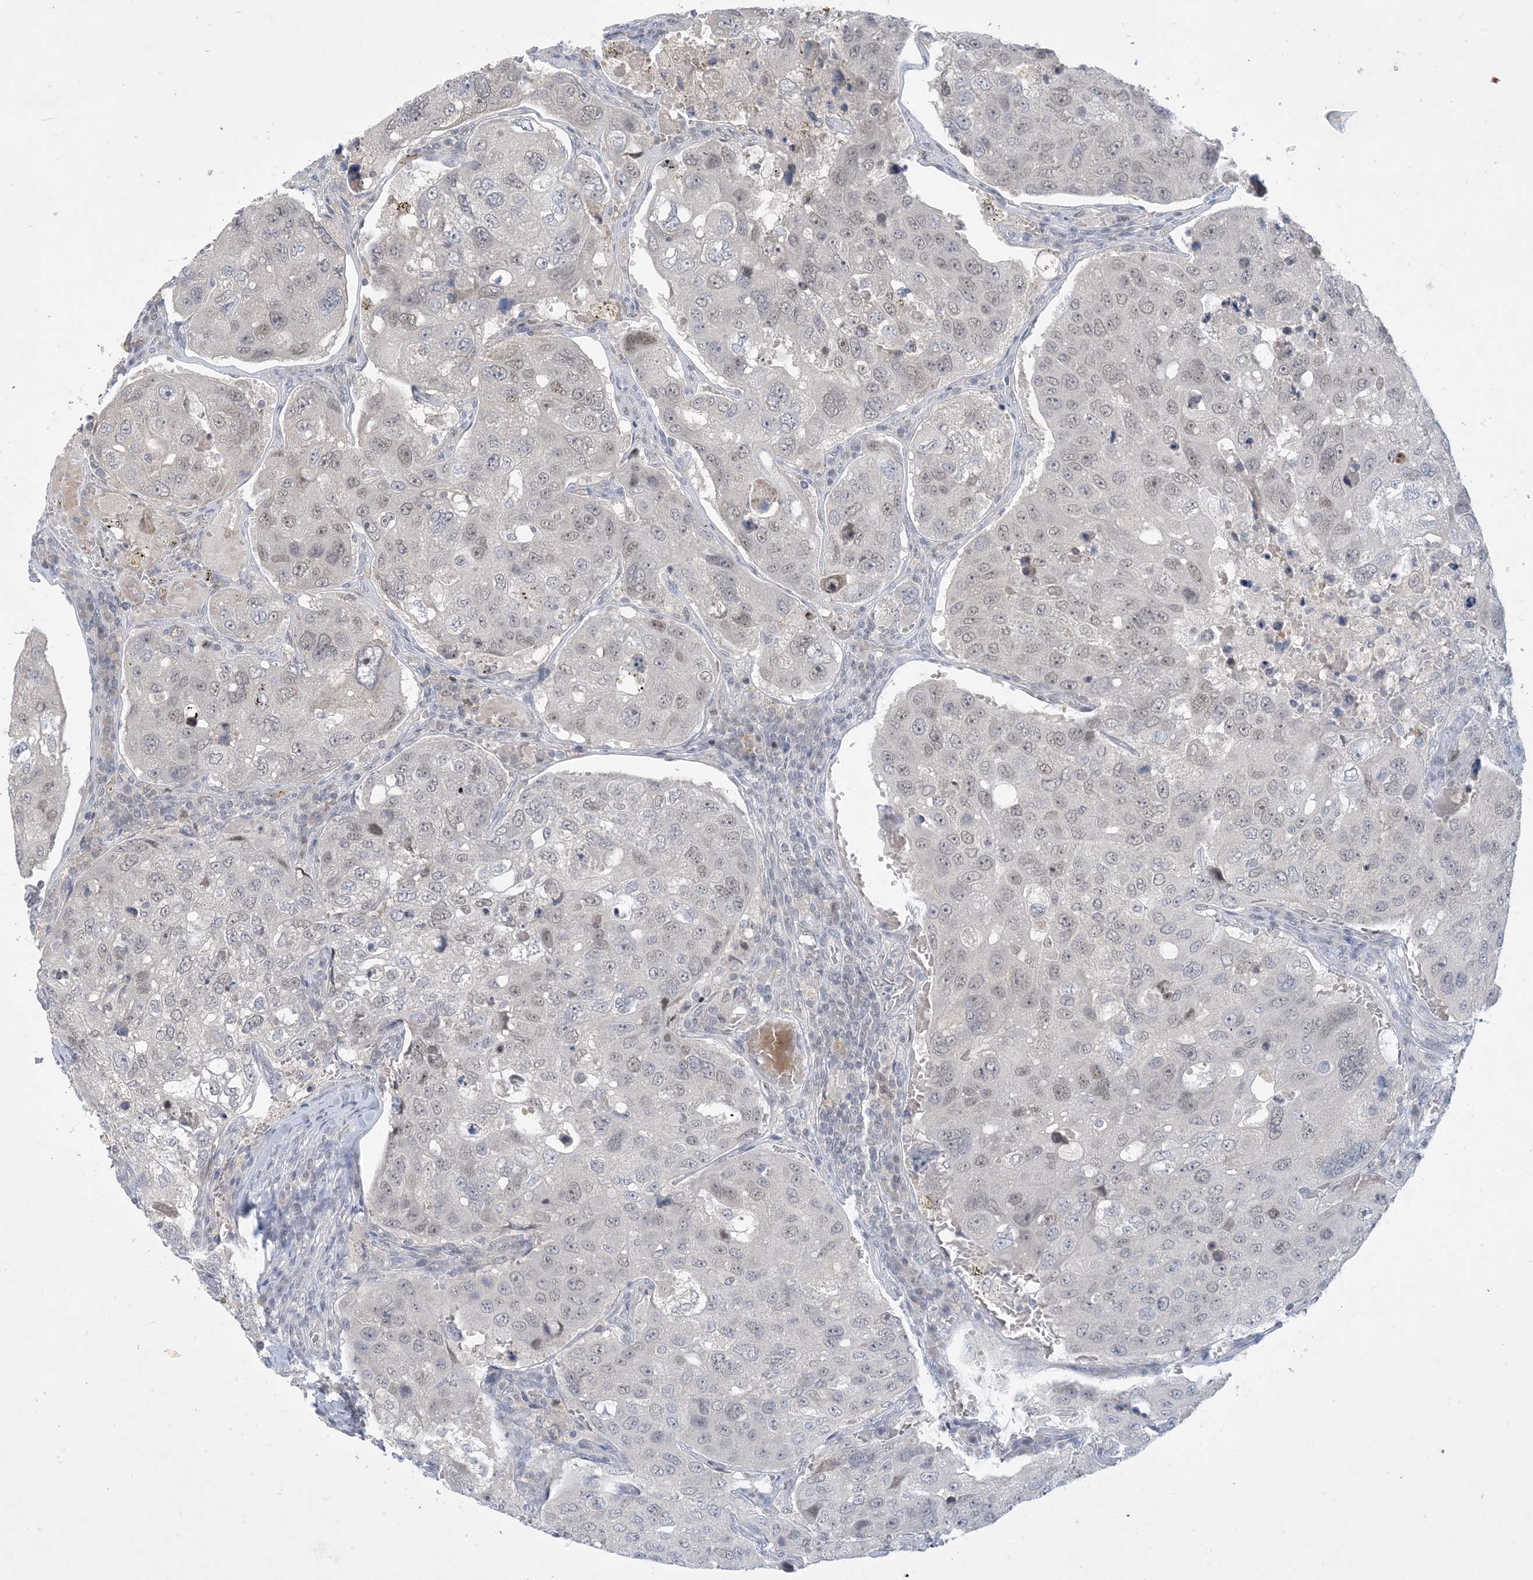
{"staining": {"intensity": "weak", "quantity": "25%-75%", "location": "nuclear"}, "tissue": "urothelial cancer", "cell_type": "Tumor cells", "image_type": "cancer", "snomed": [{"axis": "morphology", "description": "Urothelial carcinoma, High grade"}, {"axis": "topography", "description": "Lymph node"}, {"axis": "topography", "description": "Urinary bladder"}], "caption": "This is an image of immunohistochemistry (IHC) staining of high-grade urothelial carcinoma, which shows weak positivity in the nuclear of tumor cells.", "gene": "ZNF674", "patient": {"sex": "male", "age": 51}}